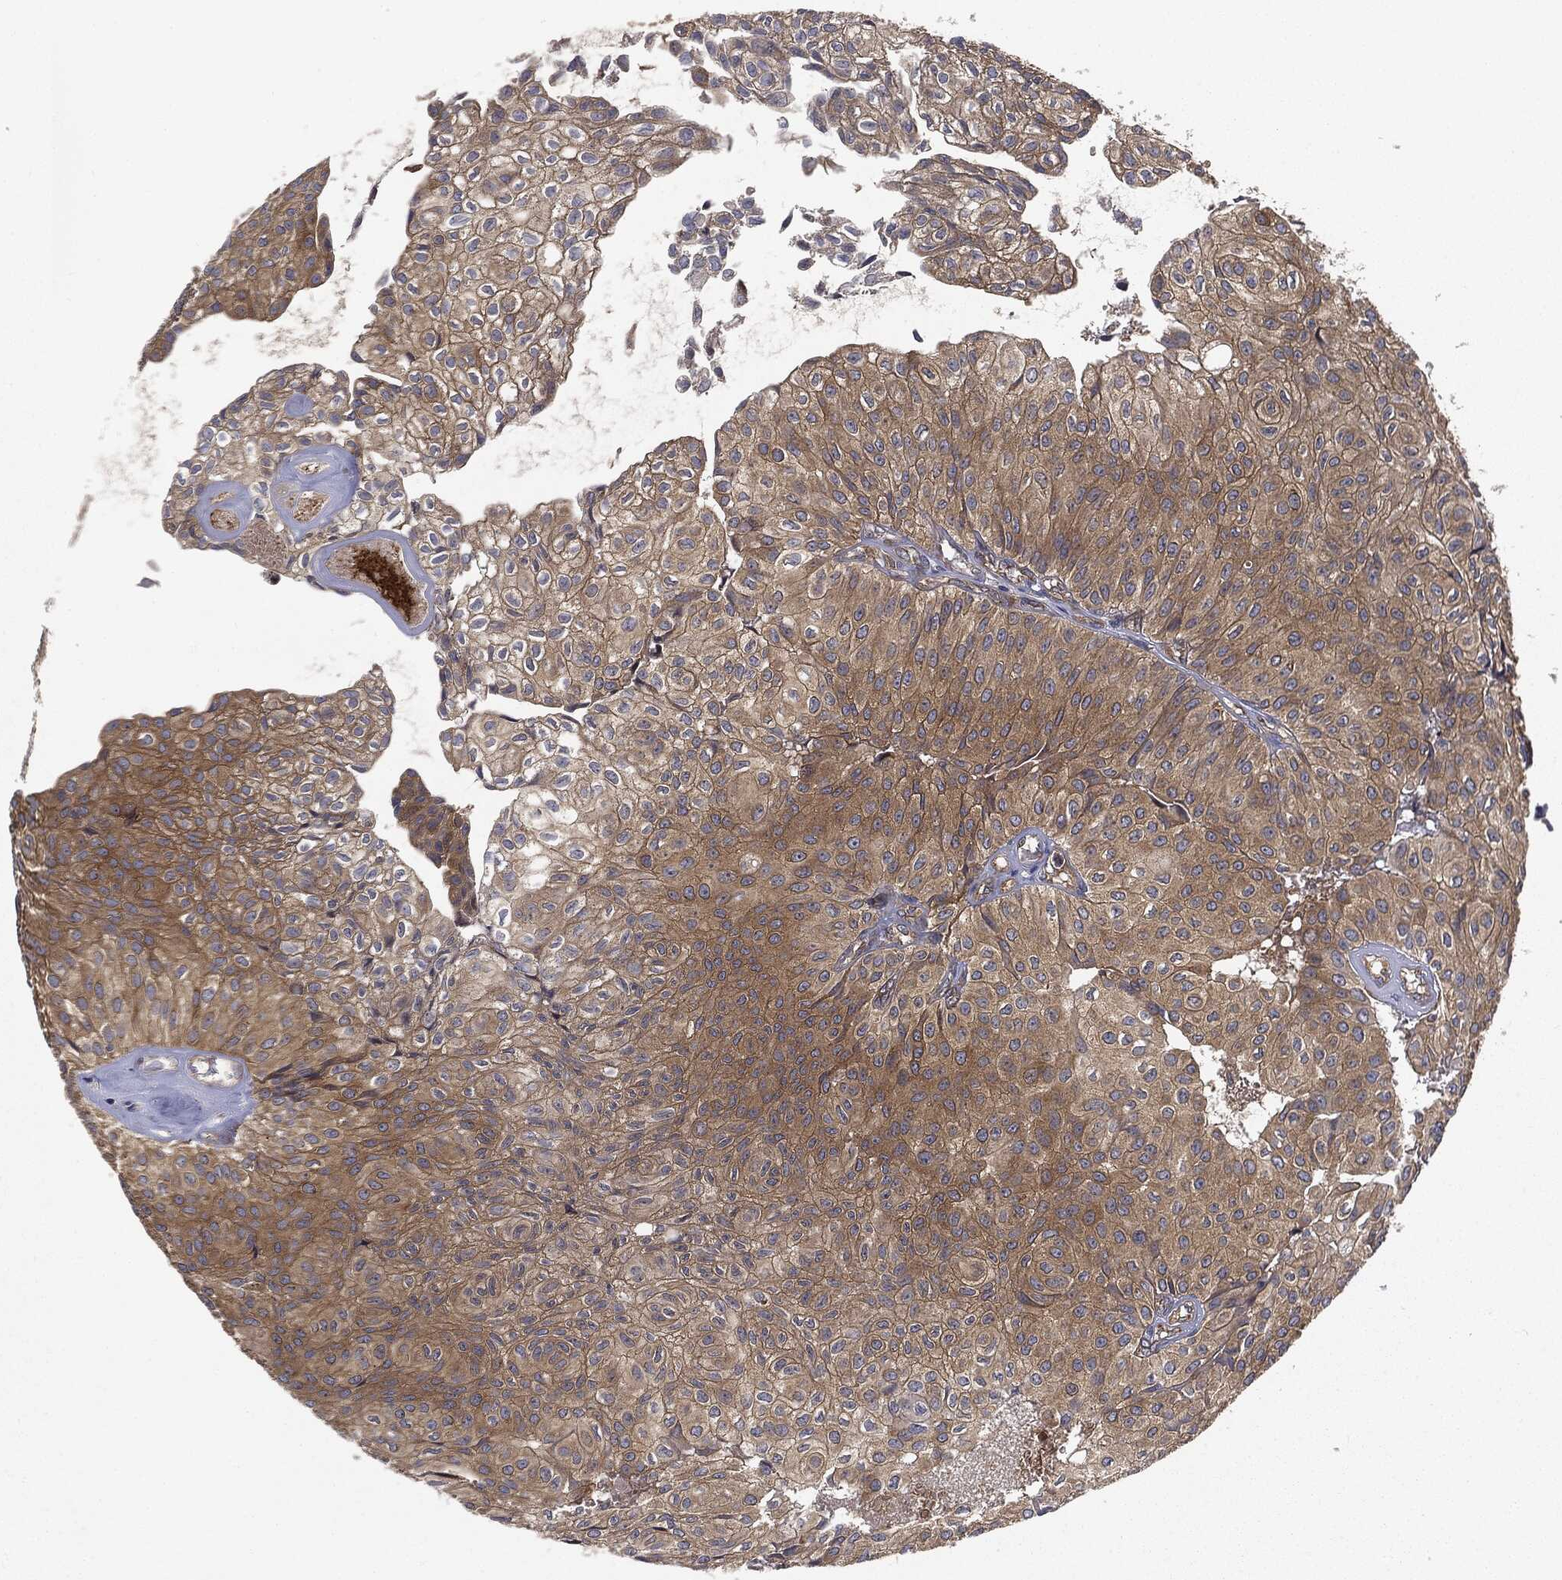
{"staining": {"intensity": "moderate", "quantity": "<25%", "location": "cytoplasmic/membranous"}, "tissue": "urothelial cancer", "cell_type": "Tumor cells", "image_type": "cancer", "snomed": [{"axis": "morphology", "description": "Urothelial carcinoma, Low grade"}, {"axis": "topography", "description": "Urinary bladder"}], "caption": "Human urothelial carcinoma (low-grade) stained with a protein marker shows moderate staining in tumor cells.", "gene": "EIF2AK2", "patient": {"sex": "male", "age": 89}}